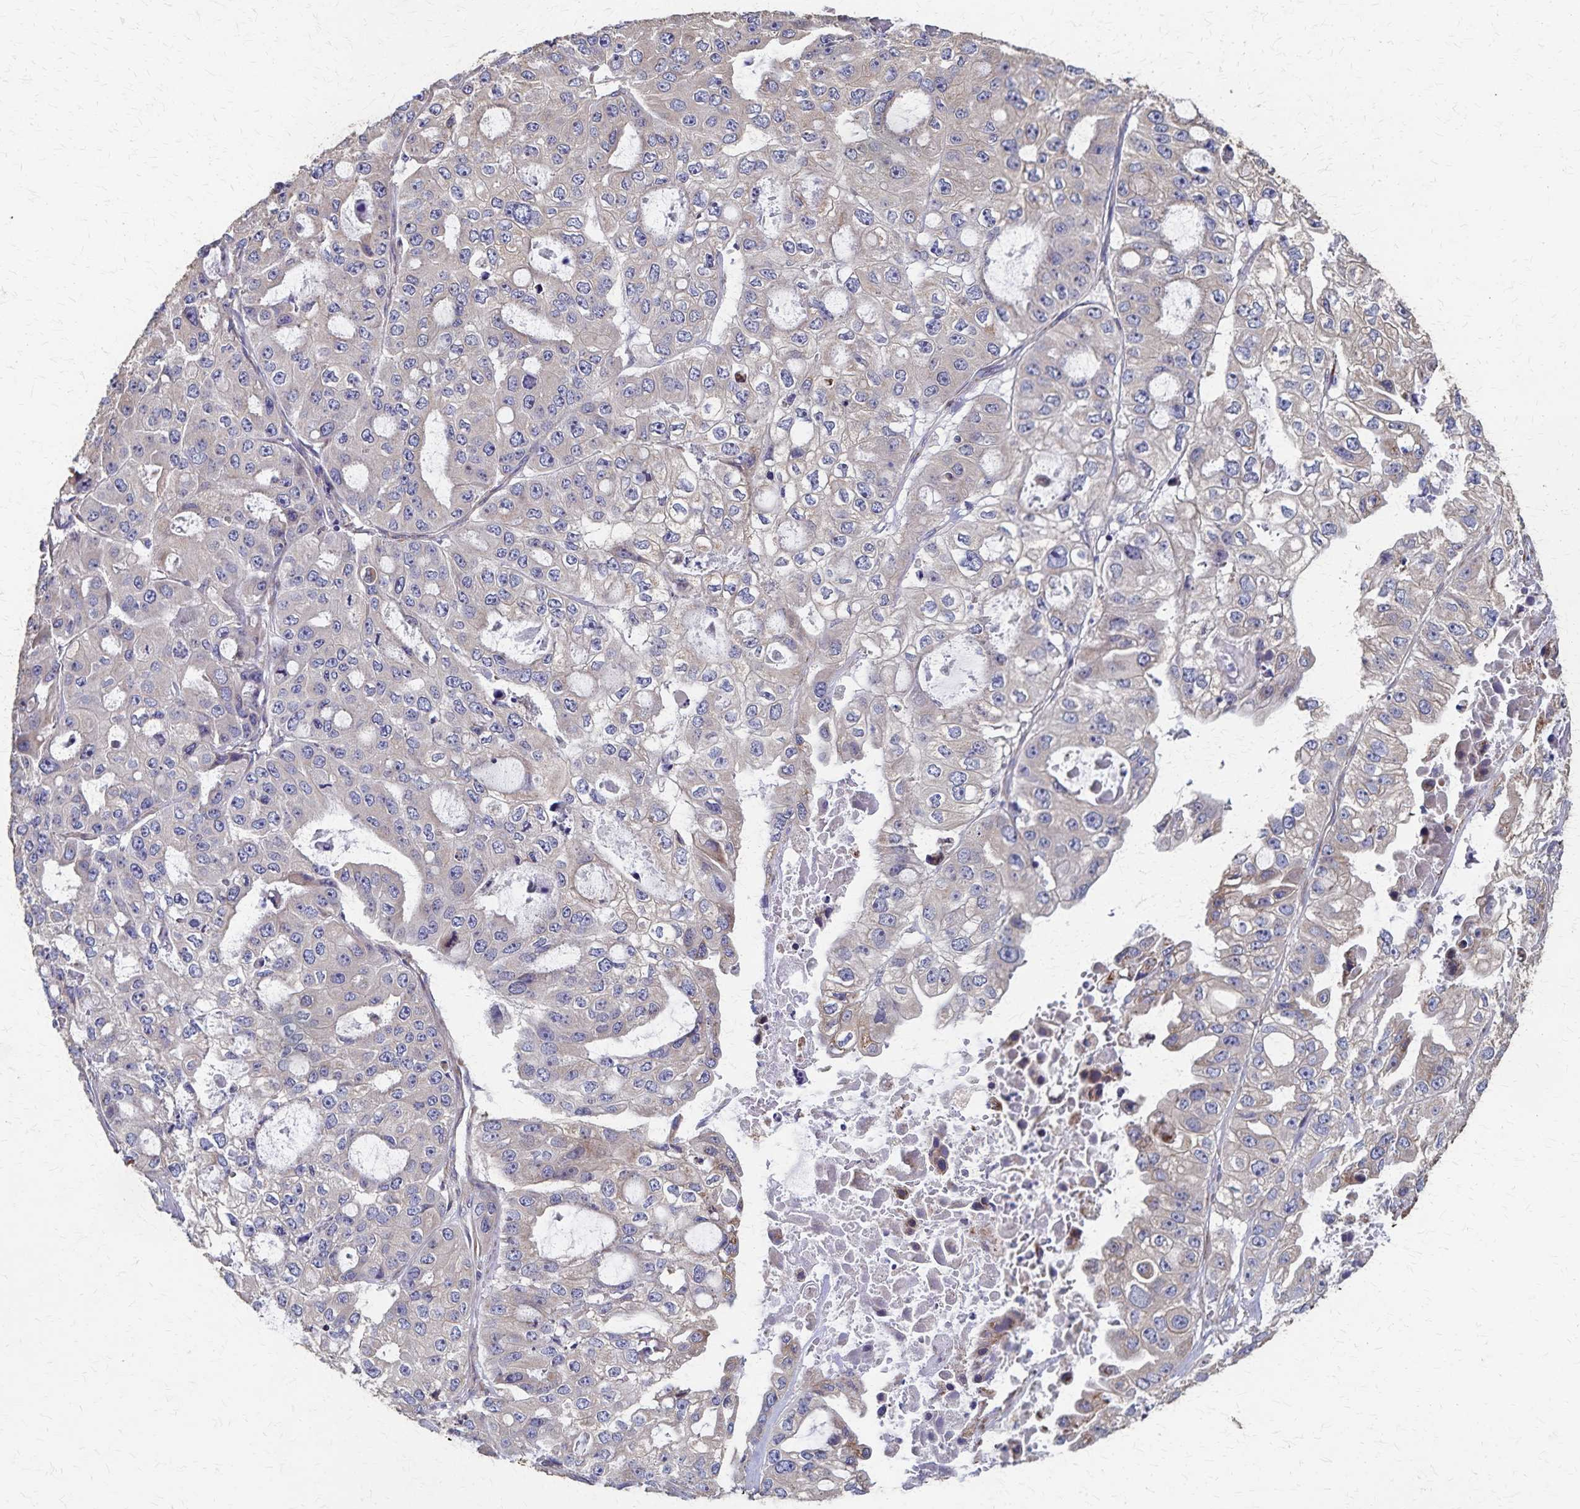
{"staining": {"intensity": "moderate", "quantity": "<25%", "location": "cytoplasmic/membranous"}, "tissue": "ovarian cancer", "cell_type": "Tumor cells", "image_type": "cancer", "snomed": [{"axis": "morphology", "description": "Cystadenocarcinoma, serous, NOS"}, {"axis": "topography", "description": "Ovary"}], "caption": "Immunohistochemical staining of human ovarian cancer (serous cystadenocarcinoma) shows low levels of moderate cytoplasmic/membranous protein positivity in about <25% of tumor cells.", "gene": "PGAP2", "patient": {"sex": "female", "age": 56}}